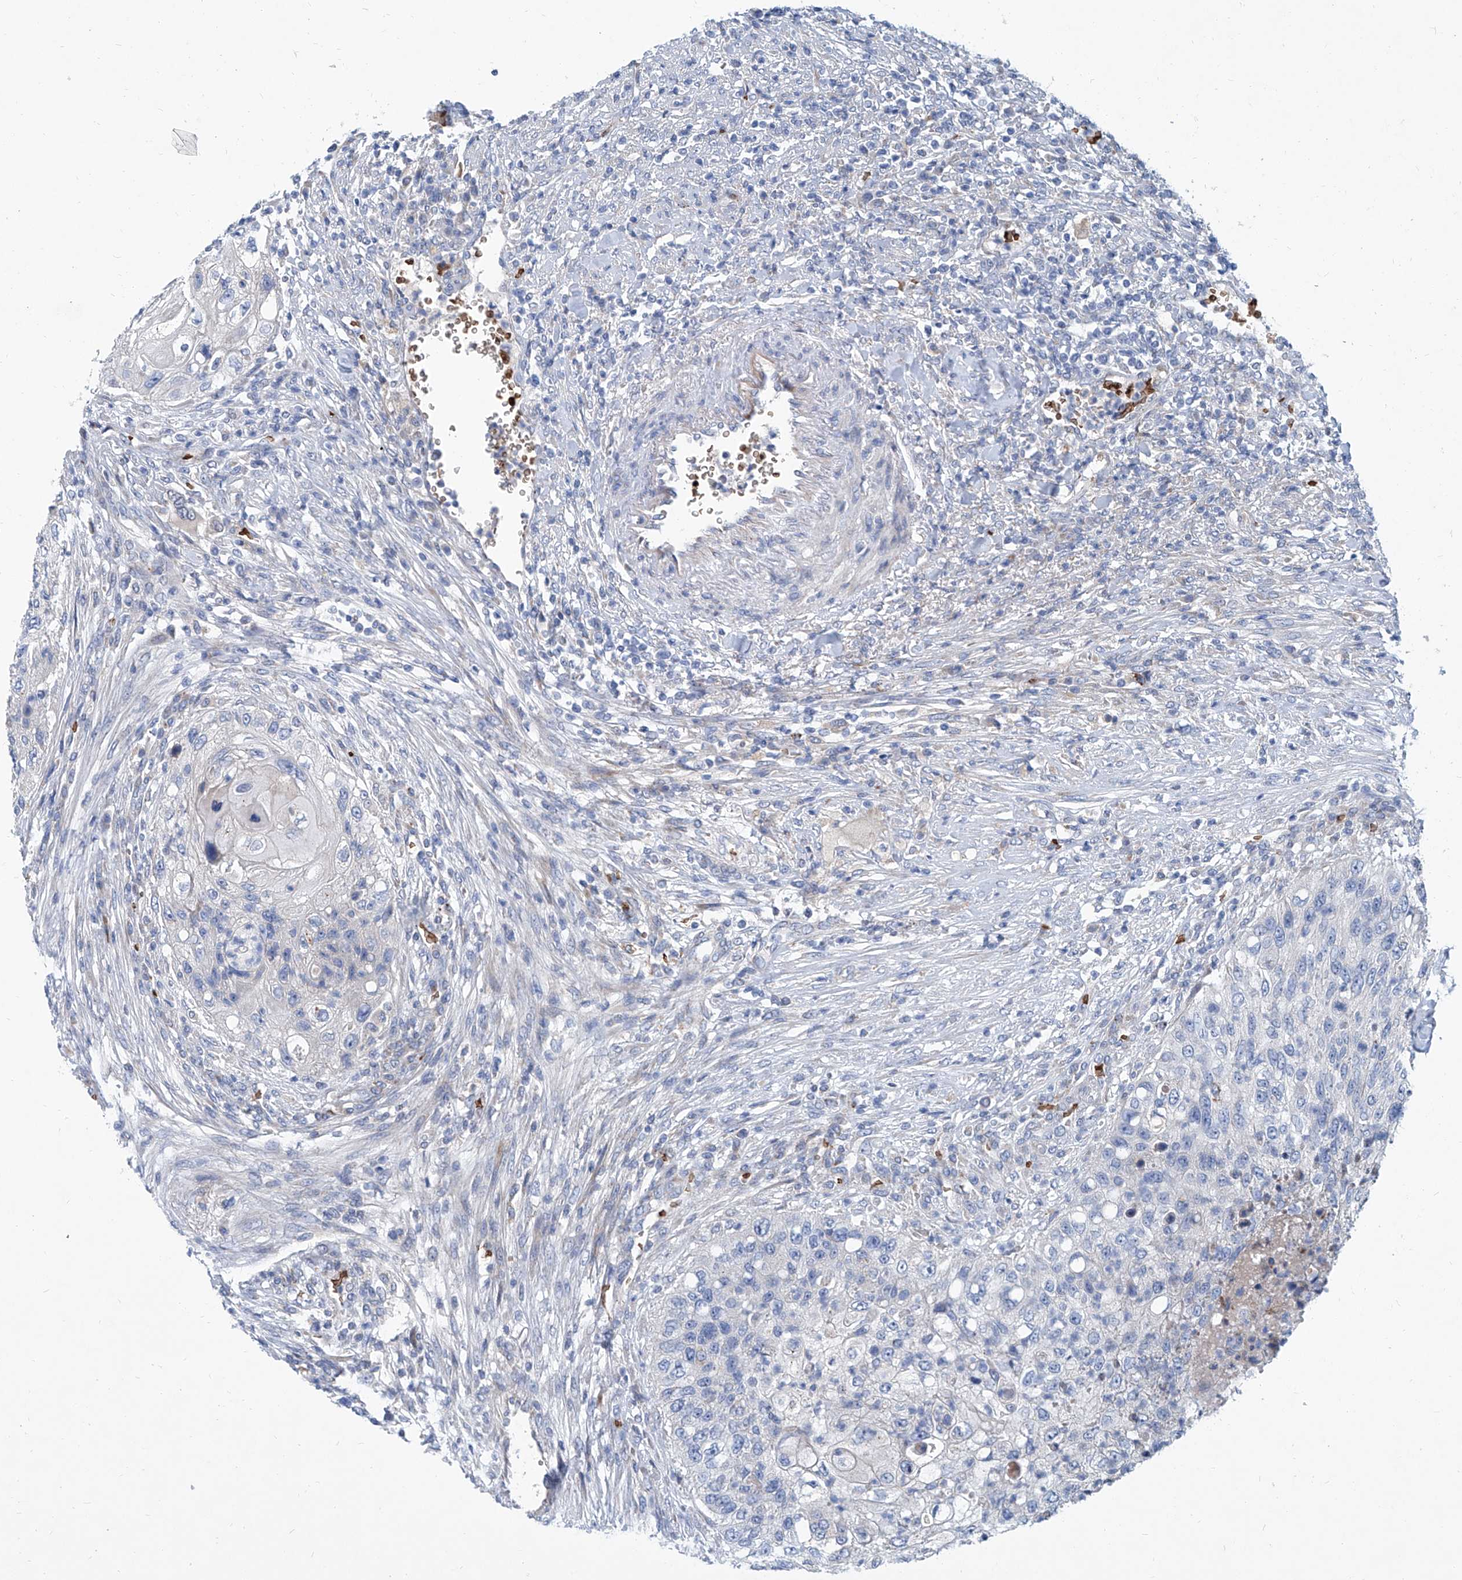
{"staining": {"intensity": "negative", "quantity": "none", "location": "none"}, "tissue": "urothelial cancer", "cell_type": "Tumor cells", "image_type": "cancer", "snomed": [{"axis": "morphology", "description": "Urothelial carcinoma, High grade"}, {"axis": "topography", "description": "Urinary bladder"}], "caption": "Immunohistochemistry (IHC) image of urothelial carcinoma (high-grade) stained for a protein (brown), which reveals no expression in tumor cells.", "gene": "FPR2", "patient": {"sex": "female", "age": 60}}